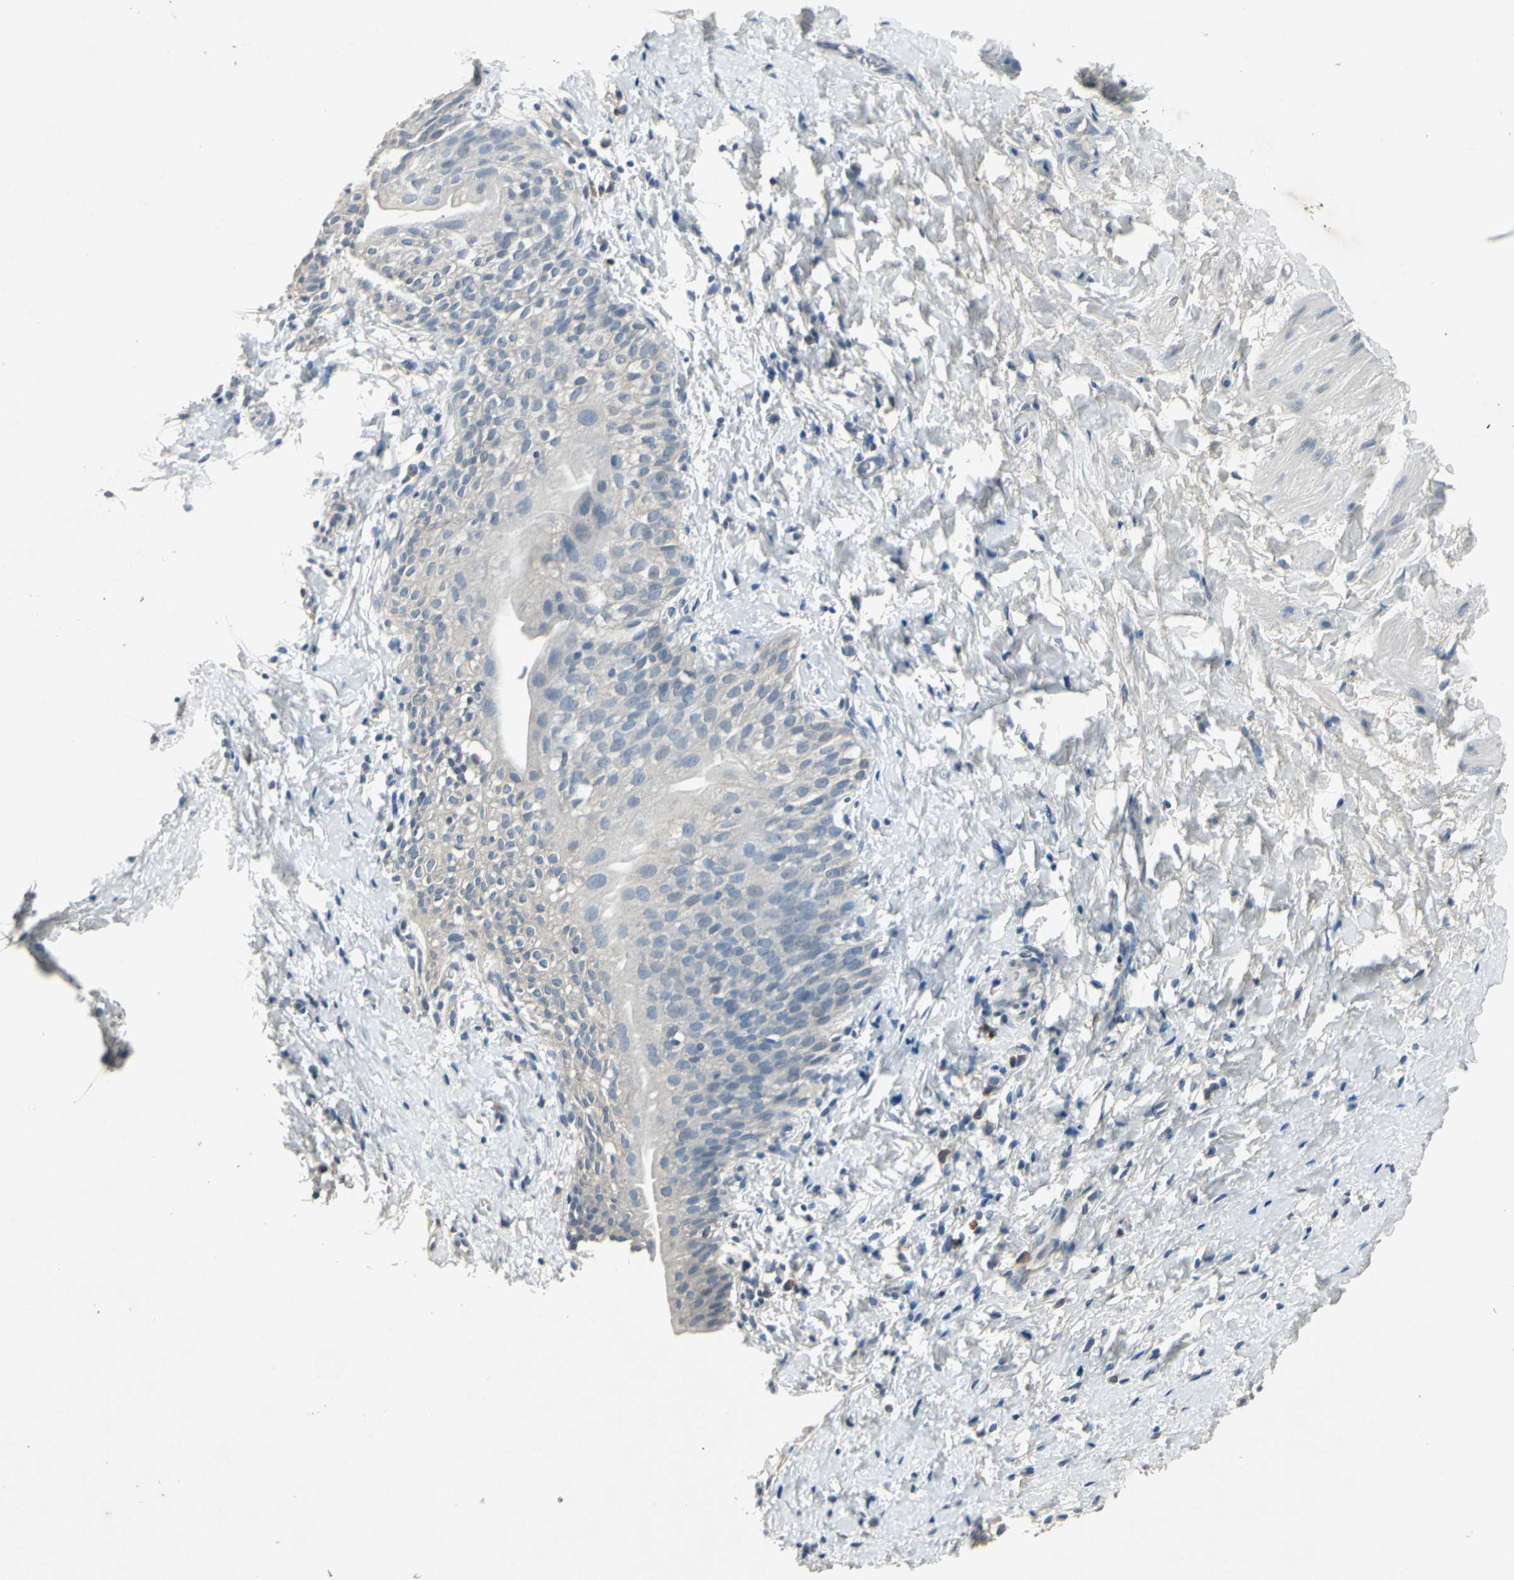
{"staining": {"intensity": "negative", "quantity": "none", "location": "none"}, "tissue": "smooth muscle", "cell_type": "Smooth muscle cells", "image_type": "normal", "snomed": [{"axis": "morphology", "description": "Normal tissue, NOS"}, {"axis": "topography", "description": "Smooth muscle"}], "caption": "Immunohistochemistry histopathology image of benign smooth muscle: human smooth muscle stained with DAB demonstrates no significant protein staining in smooth muscle cells.", "gene": "SLC2A13", "patient": {"sex": "male", "age": 16}}